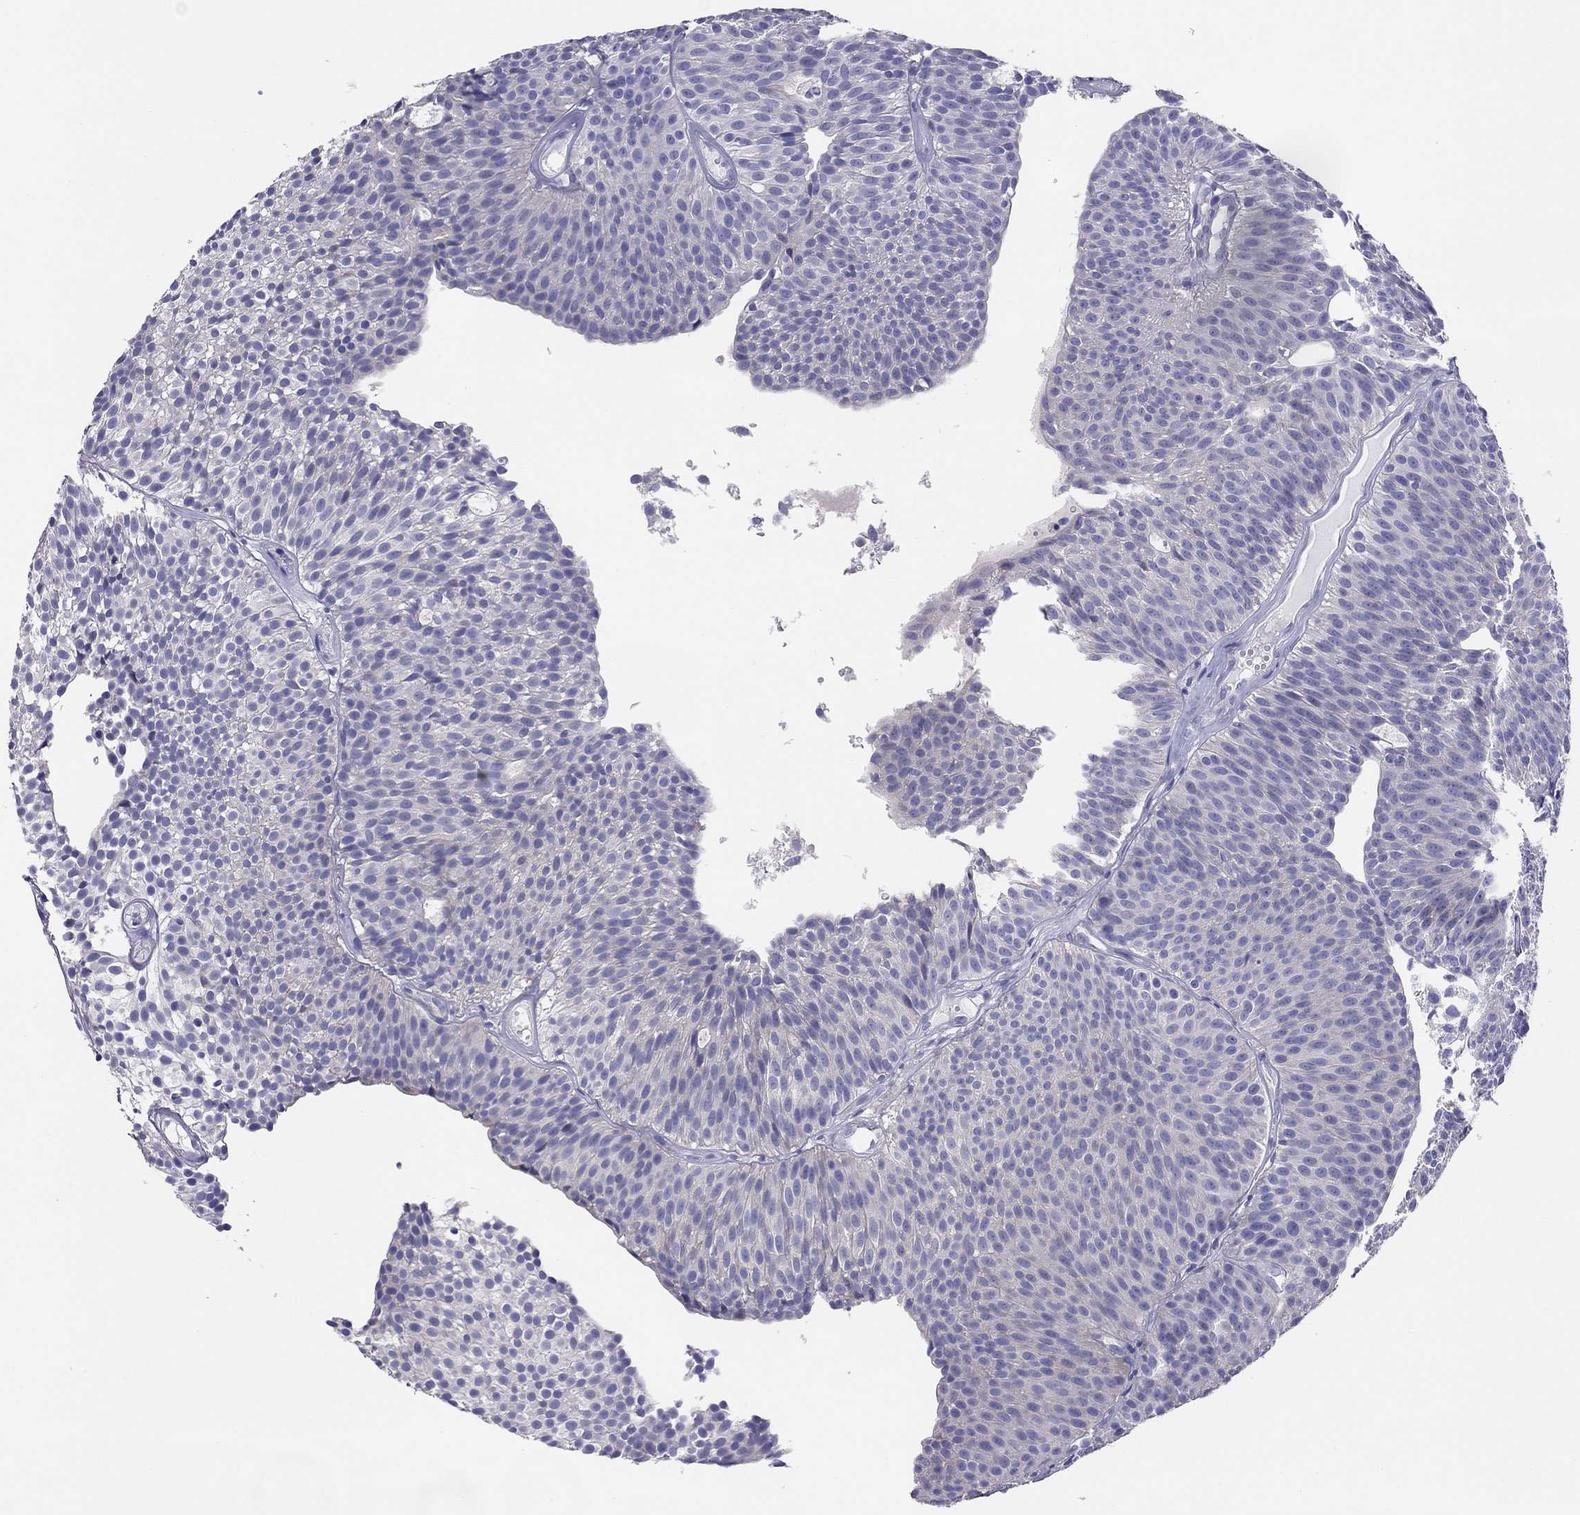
{"staining": {"intensity": "negative", "quantity": "none", "location": "none"}, "tissue": "urothelial cancer", "cell_type": "Tumor cells", "image_type": "cancer", "snomed": [{"axis": "morphology", "description": "Urothelial carcinoma, Low grade"}, {"axis": "topography", "description": "Urinary bladder"}], "caption": "An immunohistochemistry image of urothelial cancer is shown. There is no staining in tumor cells of urothelial cancer. (DAB immunohistochemistry, high magnification).", "gene": "MGAT4C", "patient": {"sex": "male", "age": 63}}